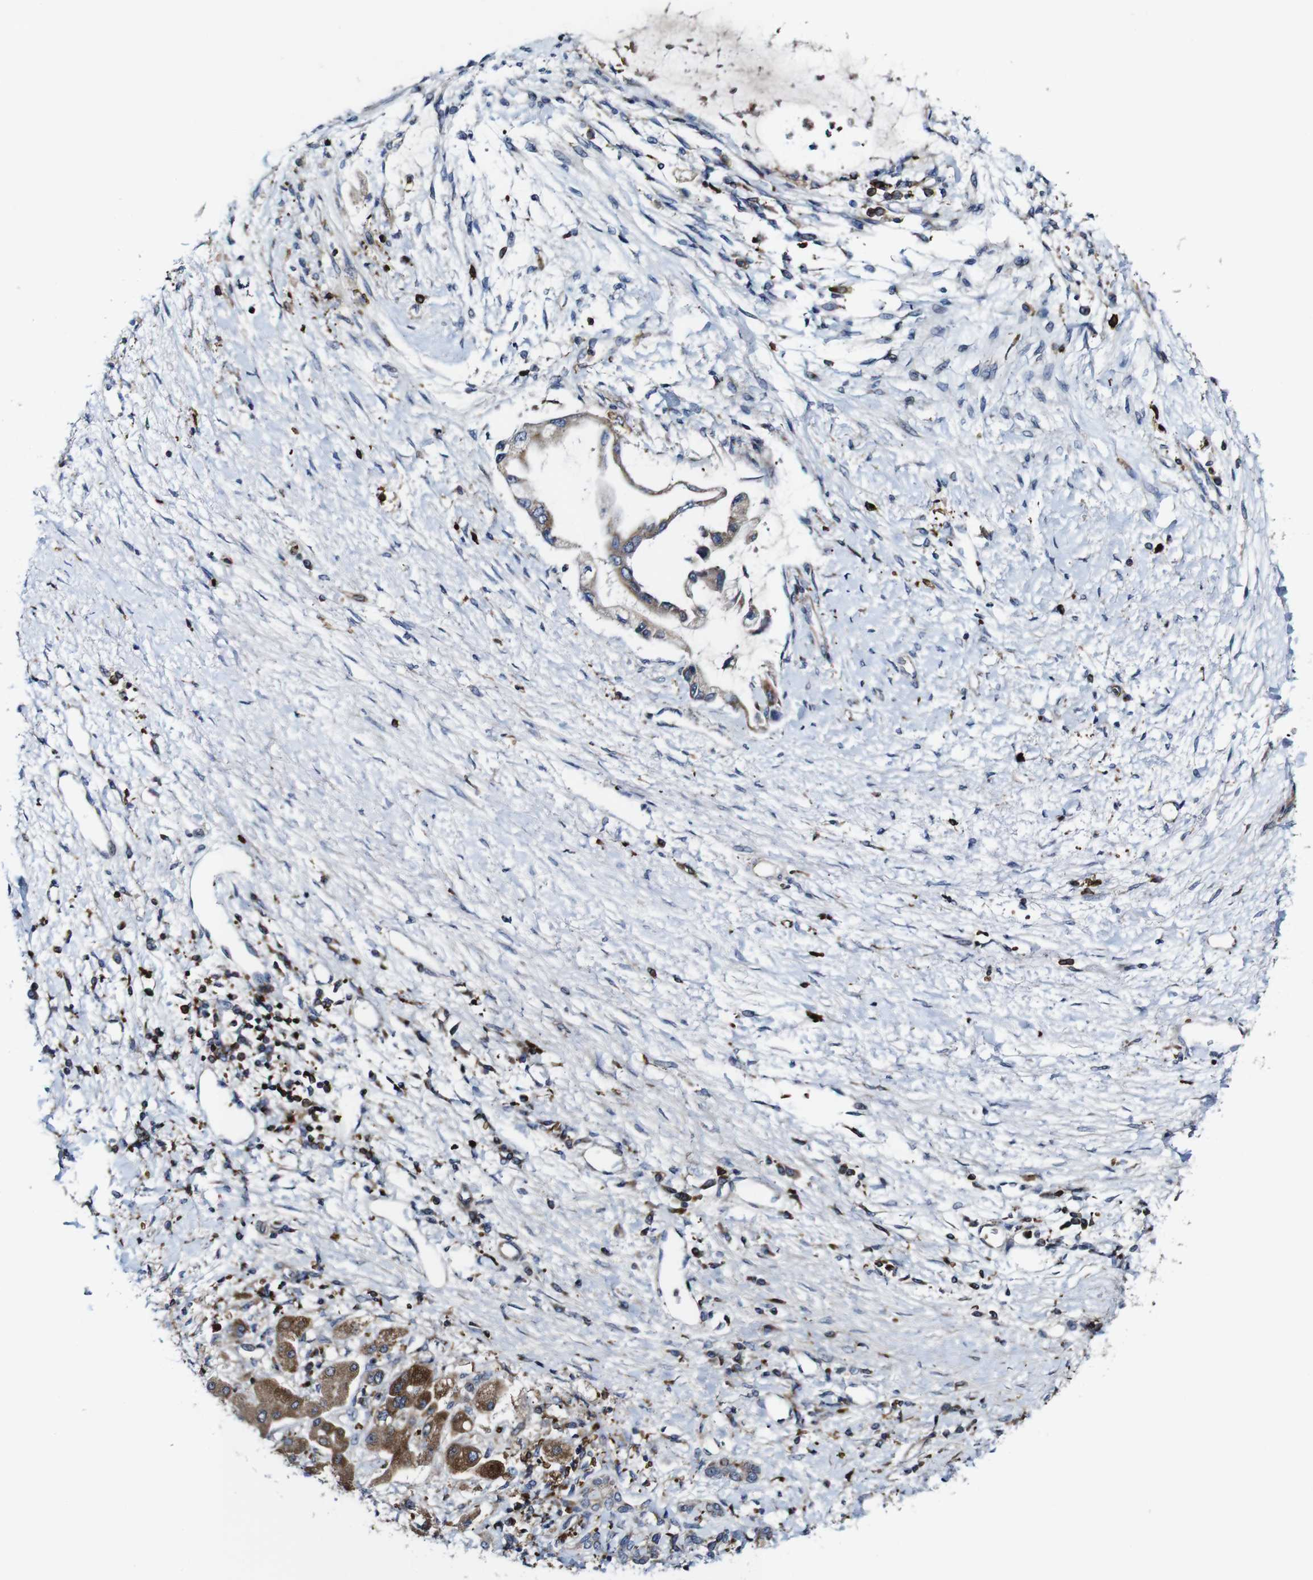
{"staining": {"intensity": "moderate", "quantity": ">75%", "location": "cytoplasmic/membranous"}, "tissue": "liver cancer", "cell_type": "Tumor cells", "image_type": "cancer", "snomed": [{"axis": "morphology", "description": "Cholangiocarcinoma"}, {"axis": "topography", "description": "Liver"}], "caption": "Immunohistochemical staining of liver cancer (cholangiocarcinoma) reveals medium levels of moderate cytoplasmic/membranous protein staining in approximately >75% of tumor cells. Immunohistochemistry stains the protein in brown and the nuclei are stained blue.", "gene": "JAK2", "patient": {"sex": "male", "age": 50}}